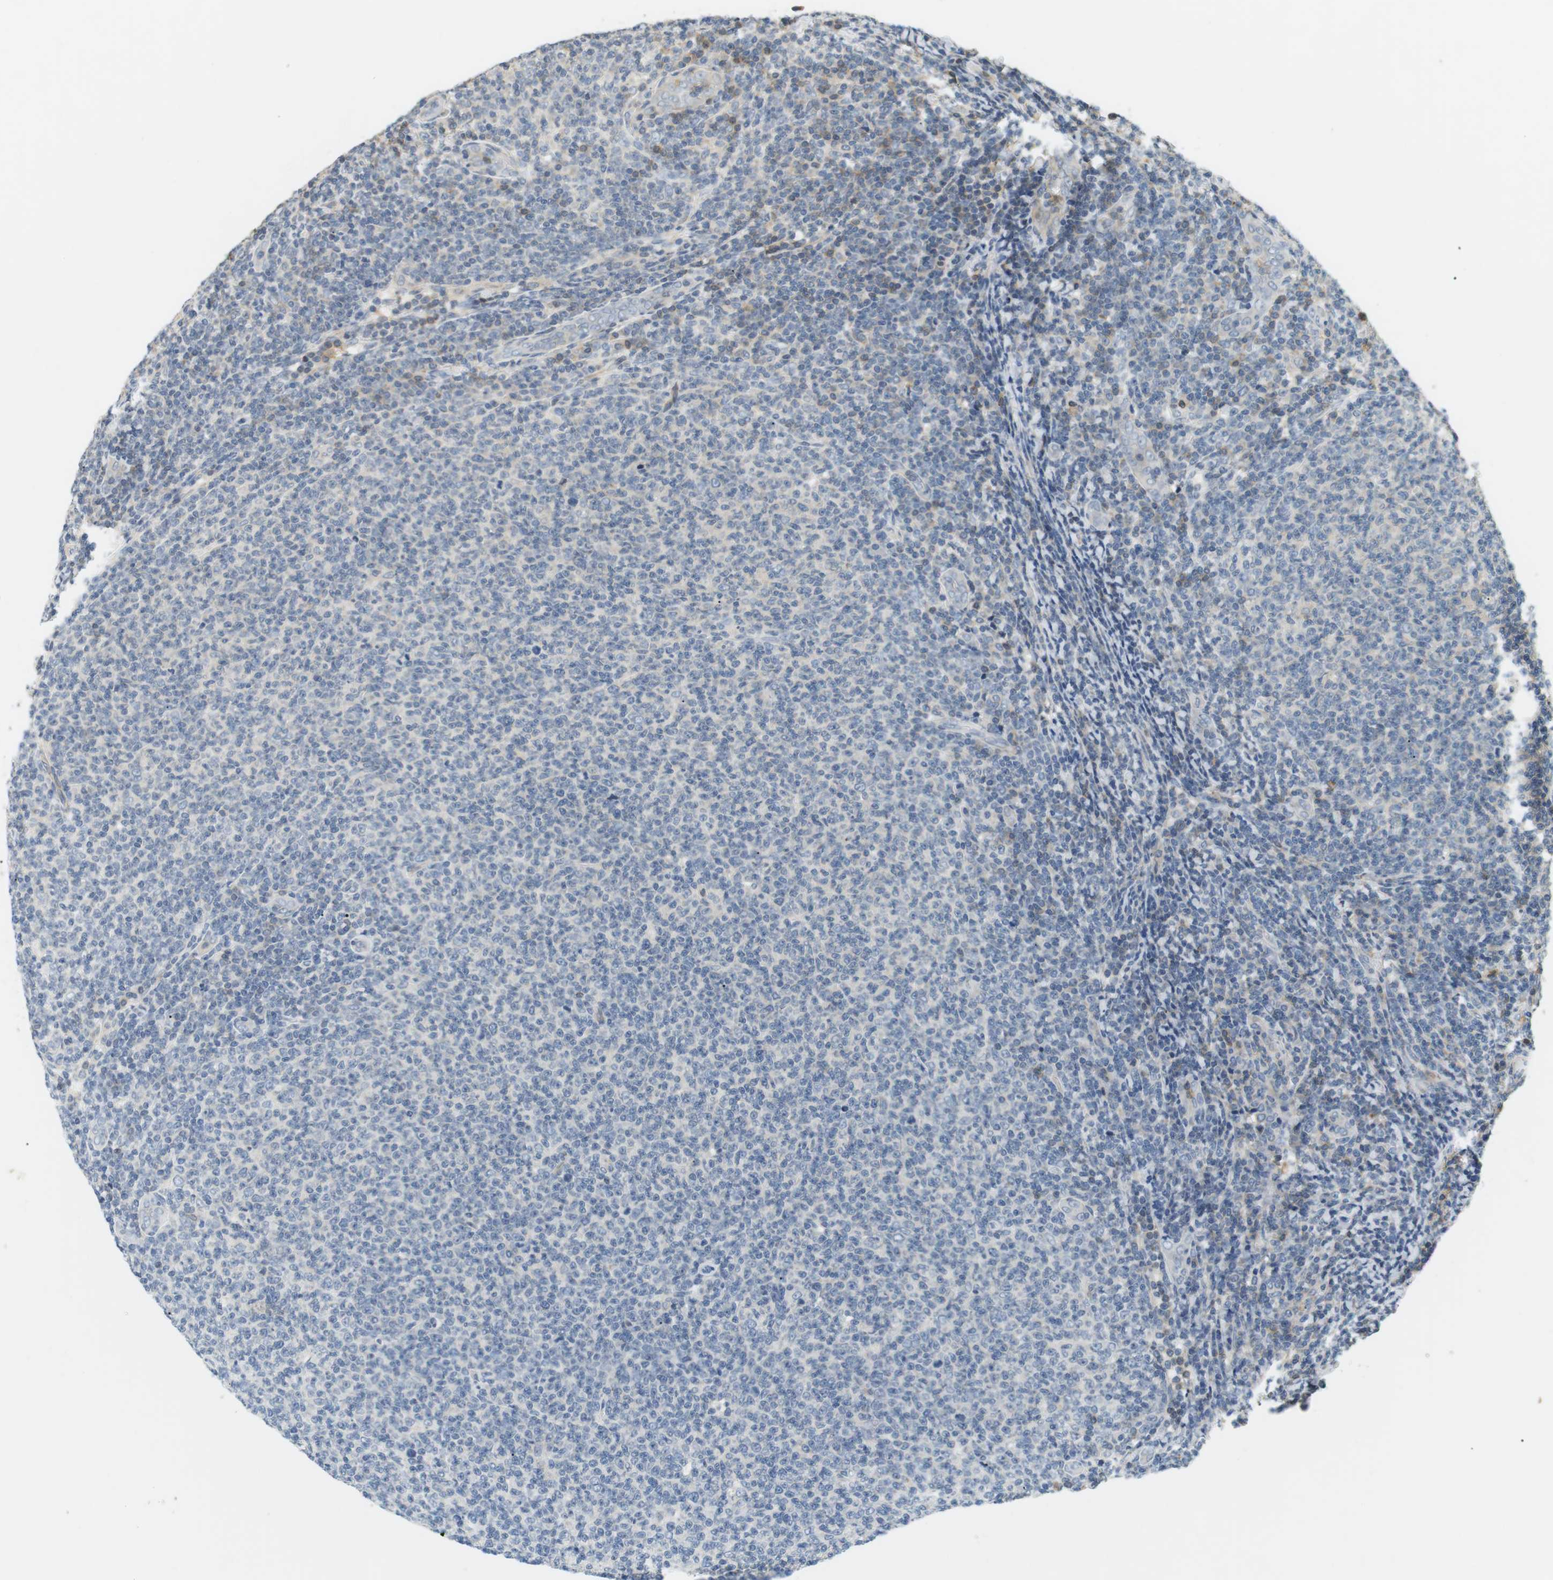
{"staining": {"intensity": "negative", "quantity": "none", "location": "none"}, "tissue": "lymphoma", "cell_type": "Tumor cells", "image_type": "cancer", "snomed": [{"axis": "morphology", "description": "Malignant lymphoma, non-Hodgkin's type, Low grade"}, {"axis": "topography", "description": "Lymph node"}], "caption": "The photomicrograph displays no staining of tumor cells in lymphoma.", "gene": "P2RY1", "patient": {"sex": "male", "age": 66}}